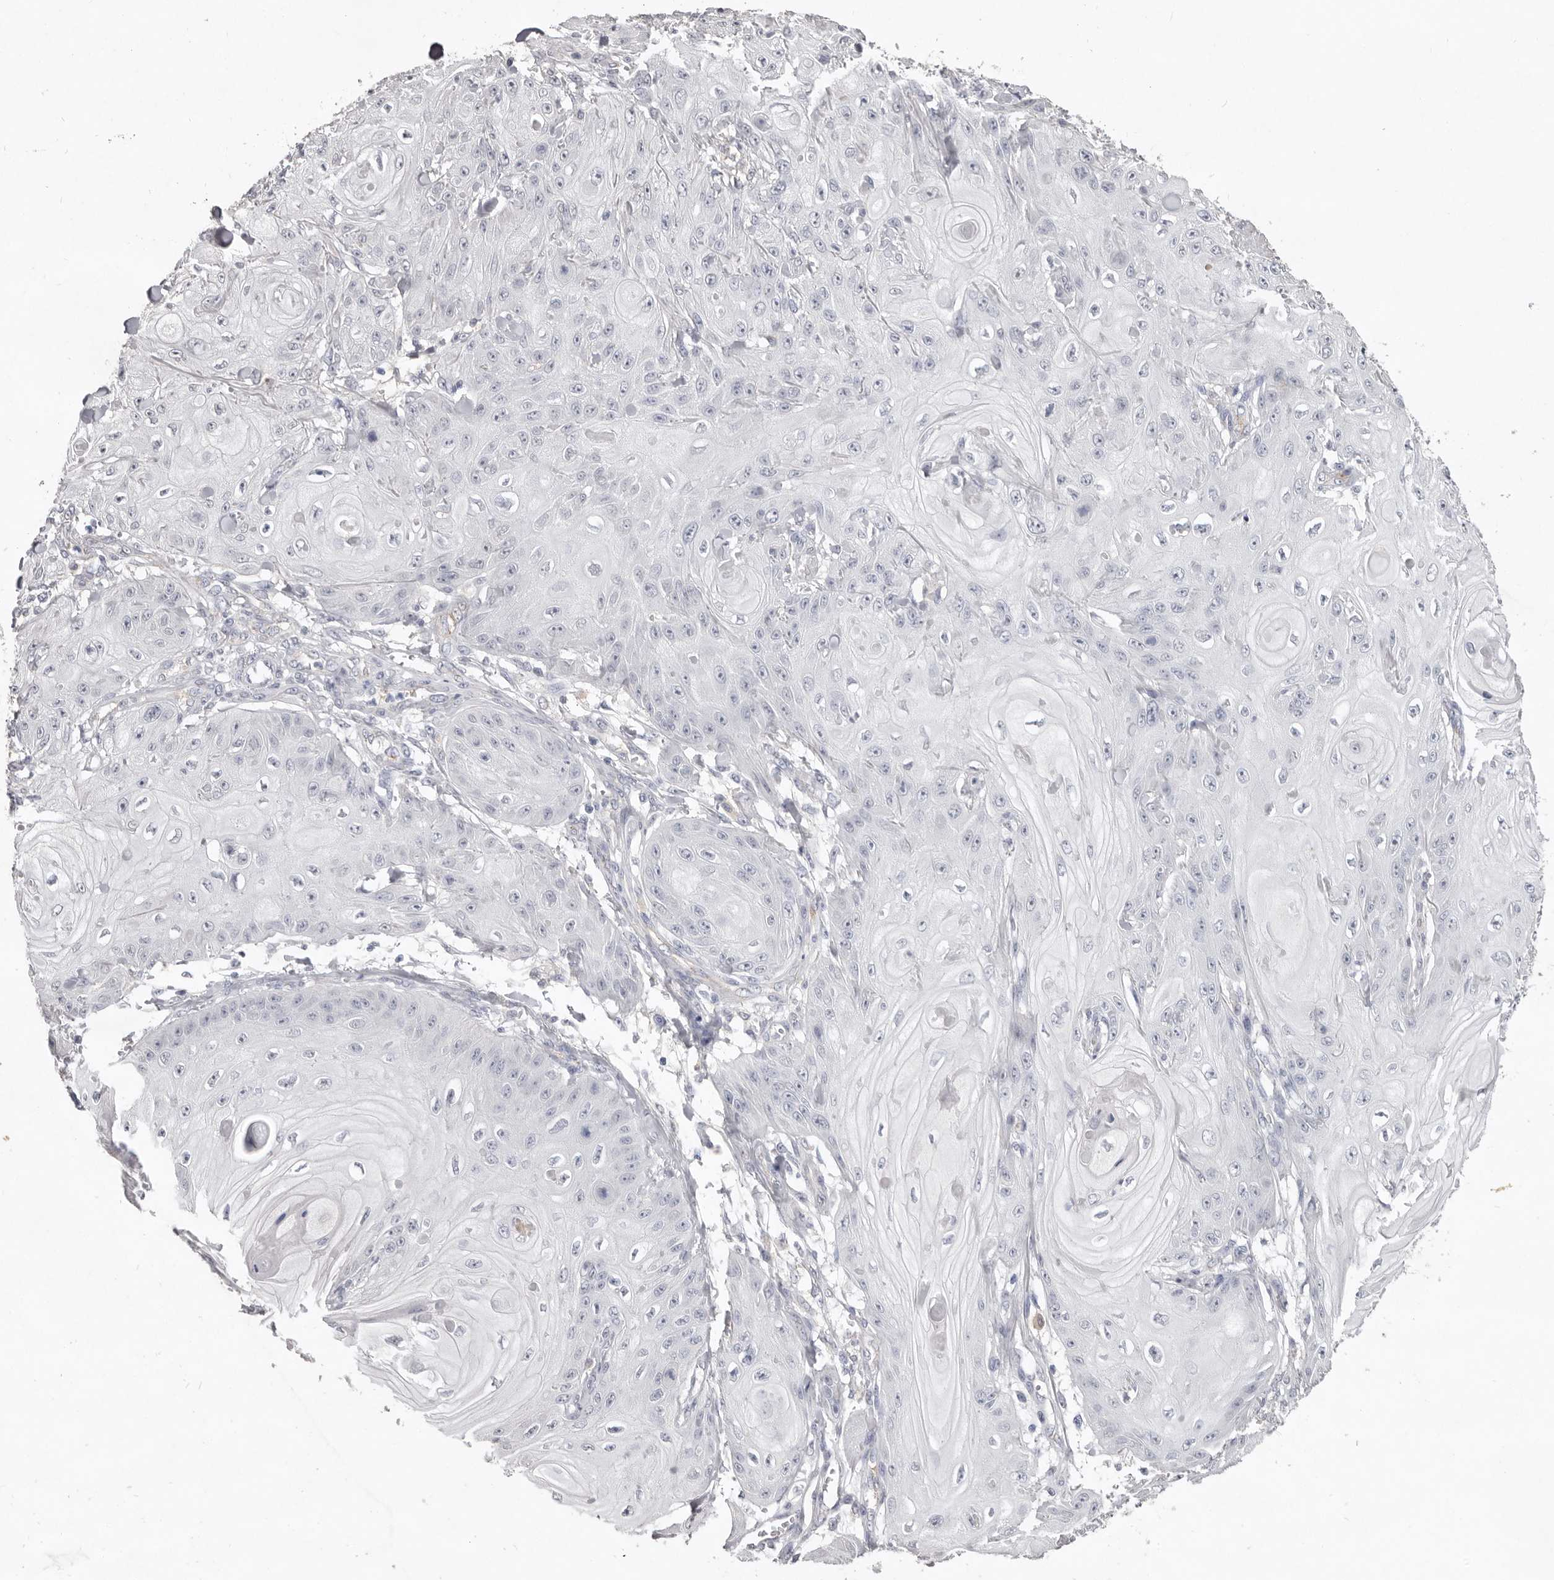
{"staining": {"intensity": "negative", "quantity": "none", "location": "none"}, "tissue": "skin cancer", "cell_type": "Tumor cells", "image_type": "cancer", "snomed": [{"axis": "morphology", "description": "Squamous cell carcinoma, NOS"}, {"axis": "topography", "description": "Skin"}], "caption": "The micrograph exhibits no significant positivity in tumor cells of squamous cell carcinoma (skin). Nuclei are stained in blue.", "gene": "ZYG11B", "patient": {"sex": "male", "age": 74}}